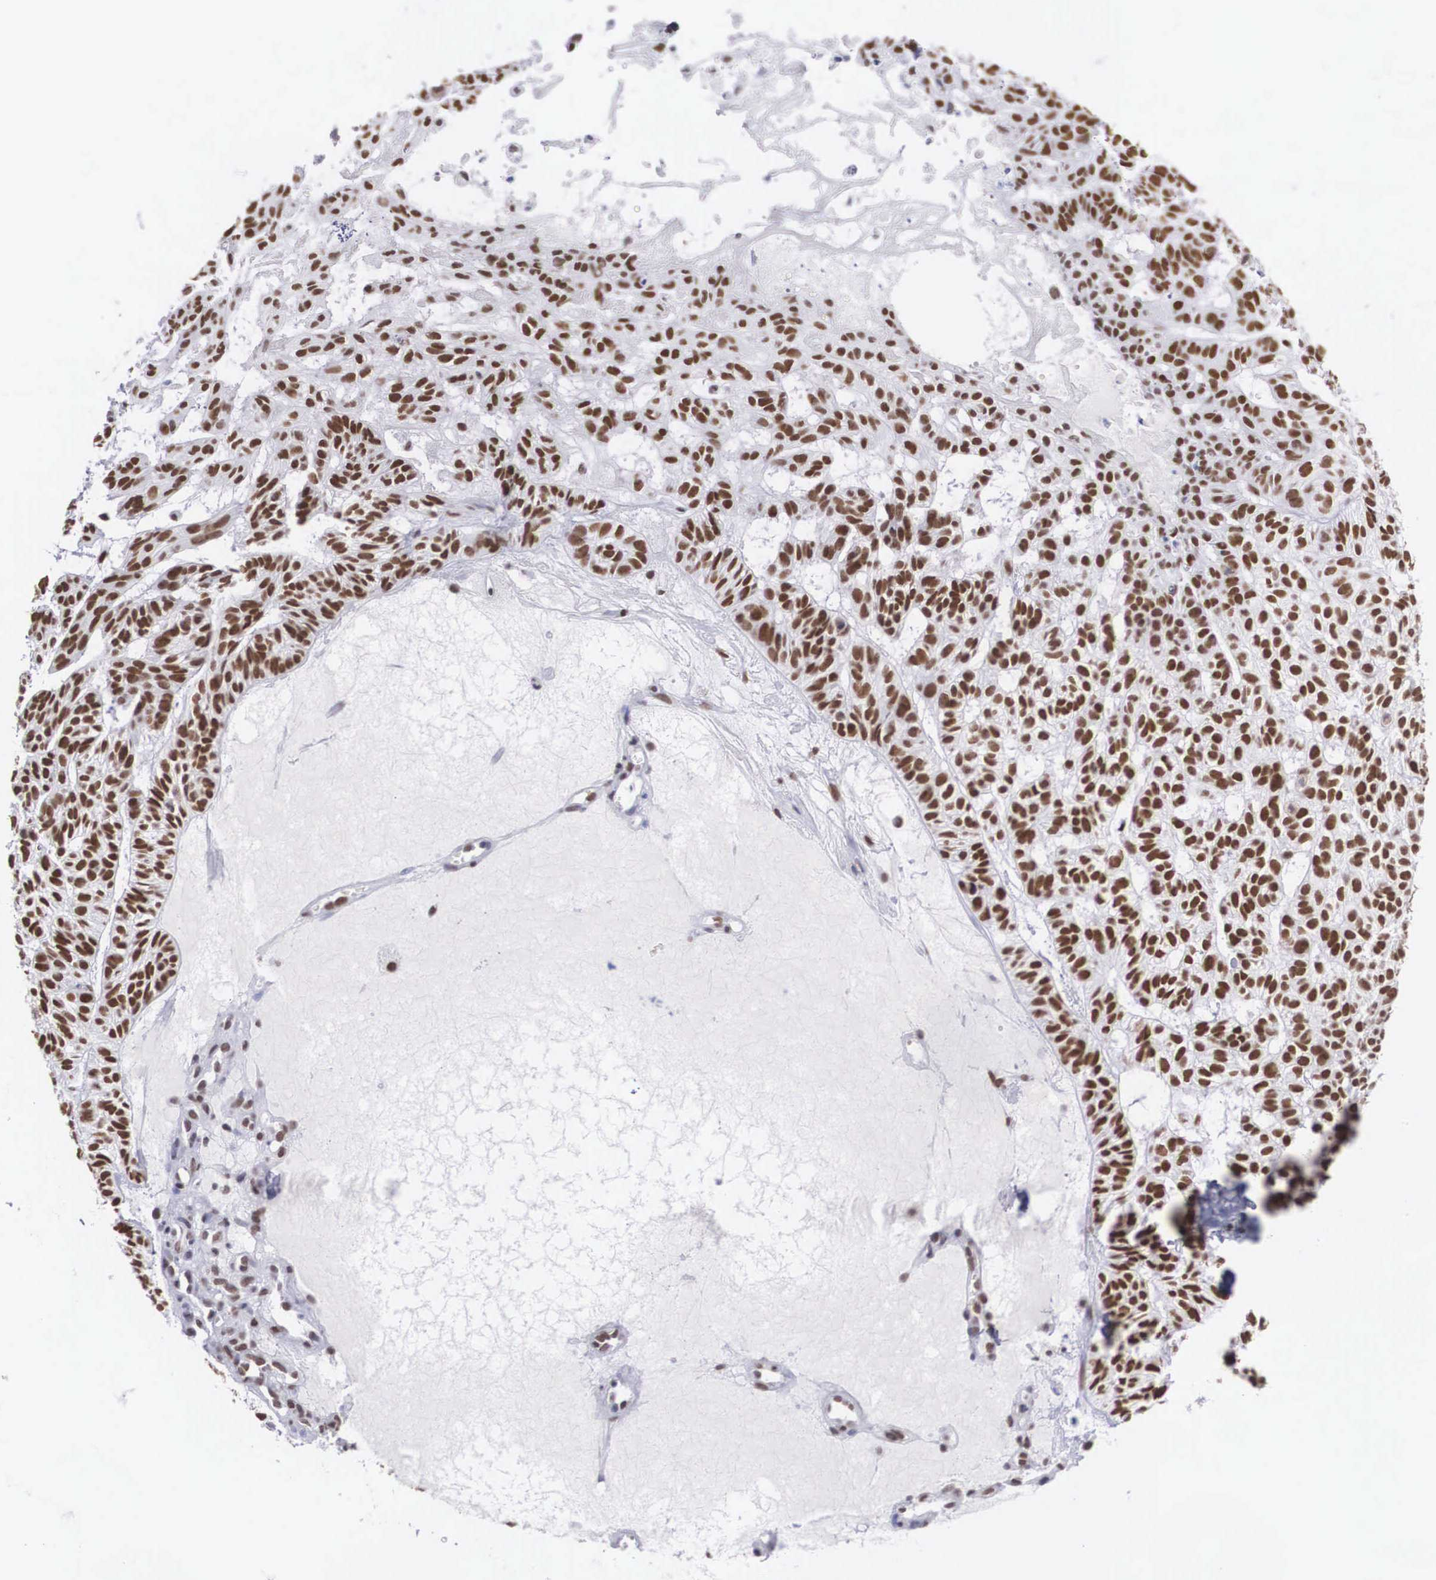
{"staining": {"intensity": "strong", "quantity": ">75%", "location": "nuclear"}, "tissue": "skin cancer", "cell_type": "Tumor cells", "image_type": "cancer", "snomed": [{"axis": "morphology", "description": "Basal cell carcinoma"}, {"axis": "topography", "description": "Skin"}], "caption": "Immunohistochemistry (IHC) photomicrograph of skin cancer (basal cell carcinoma) stained for a protein (brown), which demonstrates high levels of strong nuclear staining in approximately >75% of tumor cells.", "gene": "CSTF2", "patient": {"sex": "male", "age": 75}}